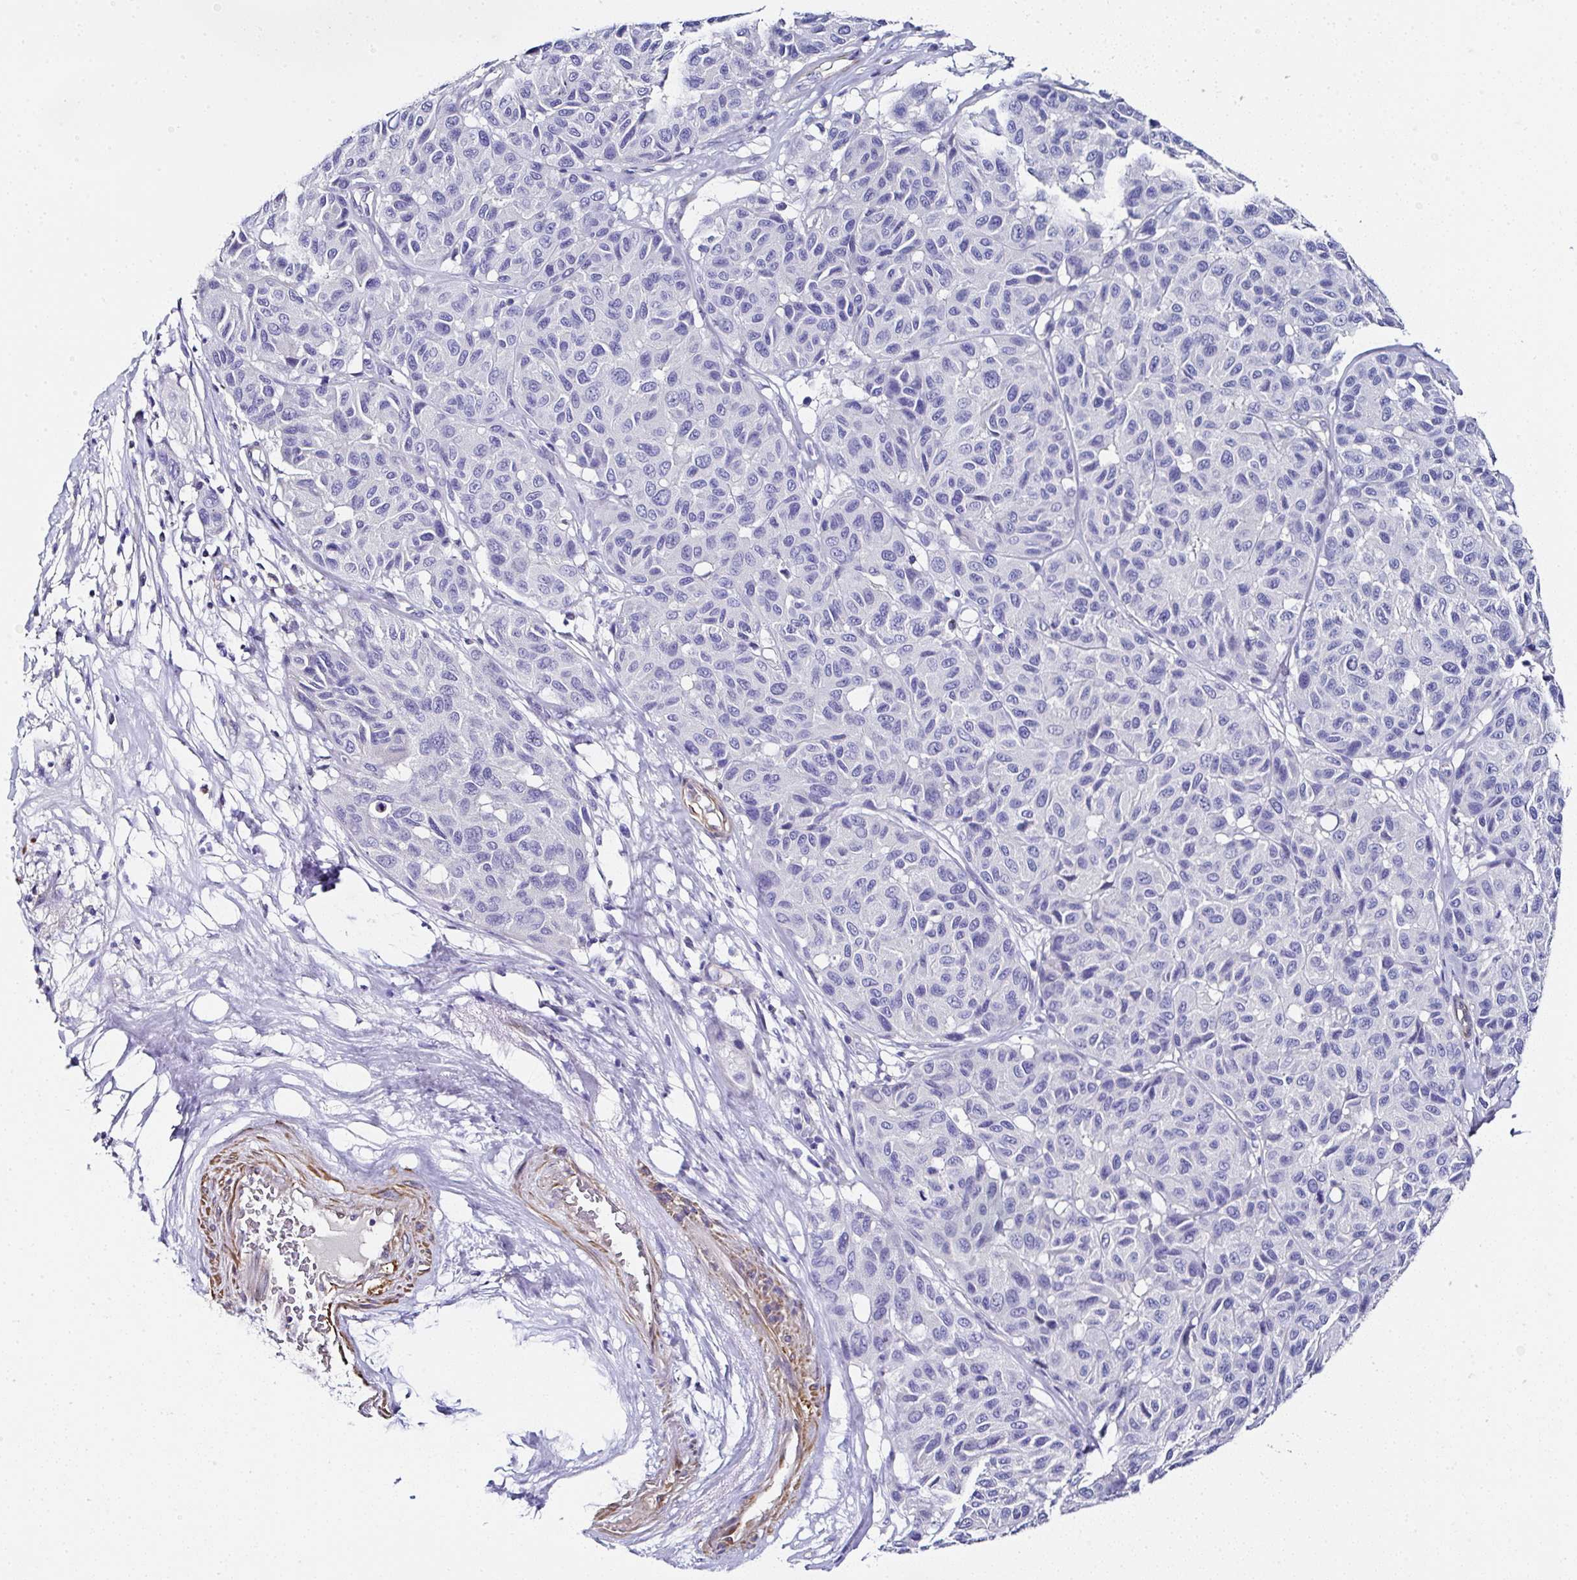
{"staining": {"intensity": "negative", "quantity": "none", "location": "none"}, "tissue": "melanoma", "cell_type": "Tumor cells", "image_type": "cancer", "snomed": [{"axis": "morphology", "description": "Malignant melanoma, NOS"}, {"axis": "topography", "description": "Skin"}], "caption": "Immunohistochemistry (IHC) micrograph of neoplastic tissue: malignant melanoma stained with DAB (3,3'-diaminobenzidine) displays no significant protein staining in tumor cells.", "gene": "PPFIA4", "patient": {"sex": "female", "age": 66}}